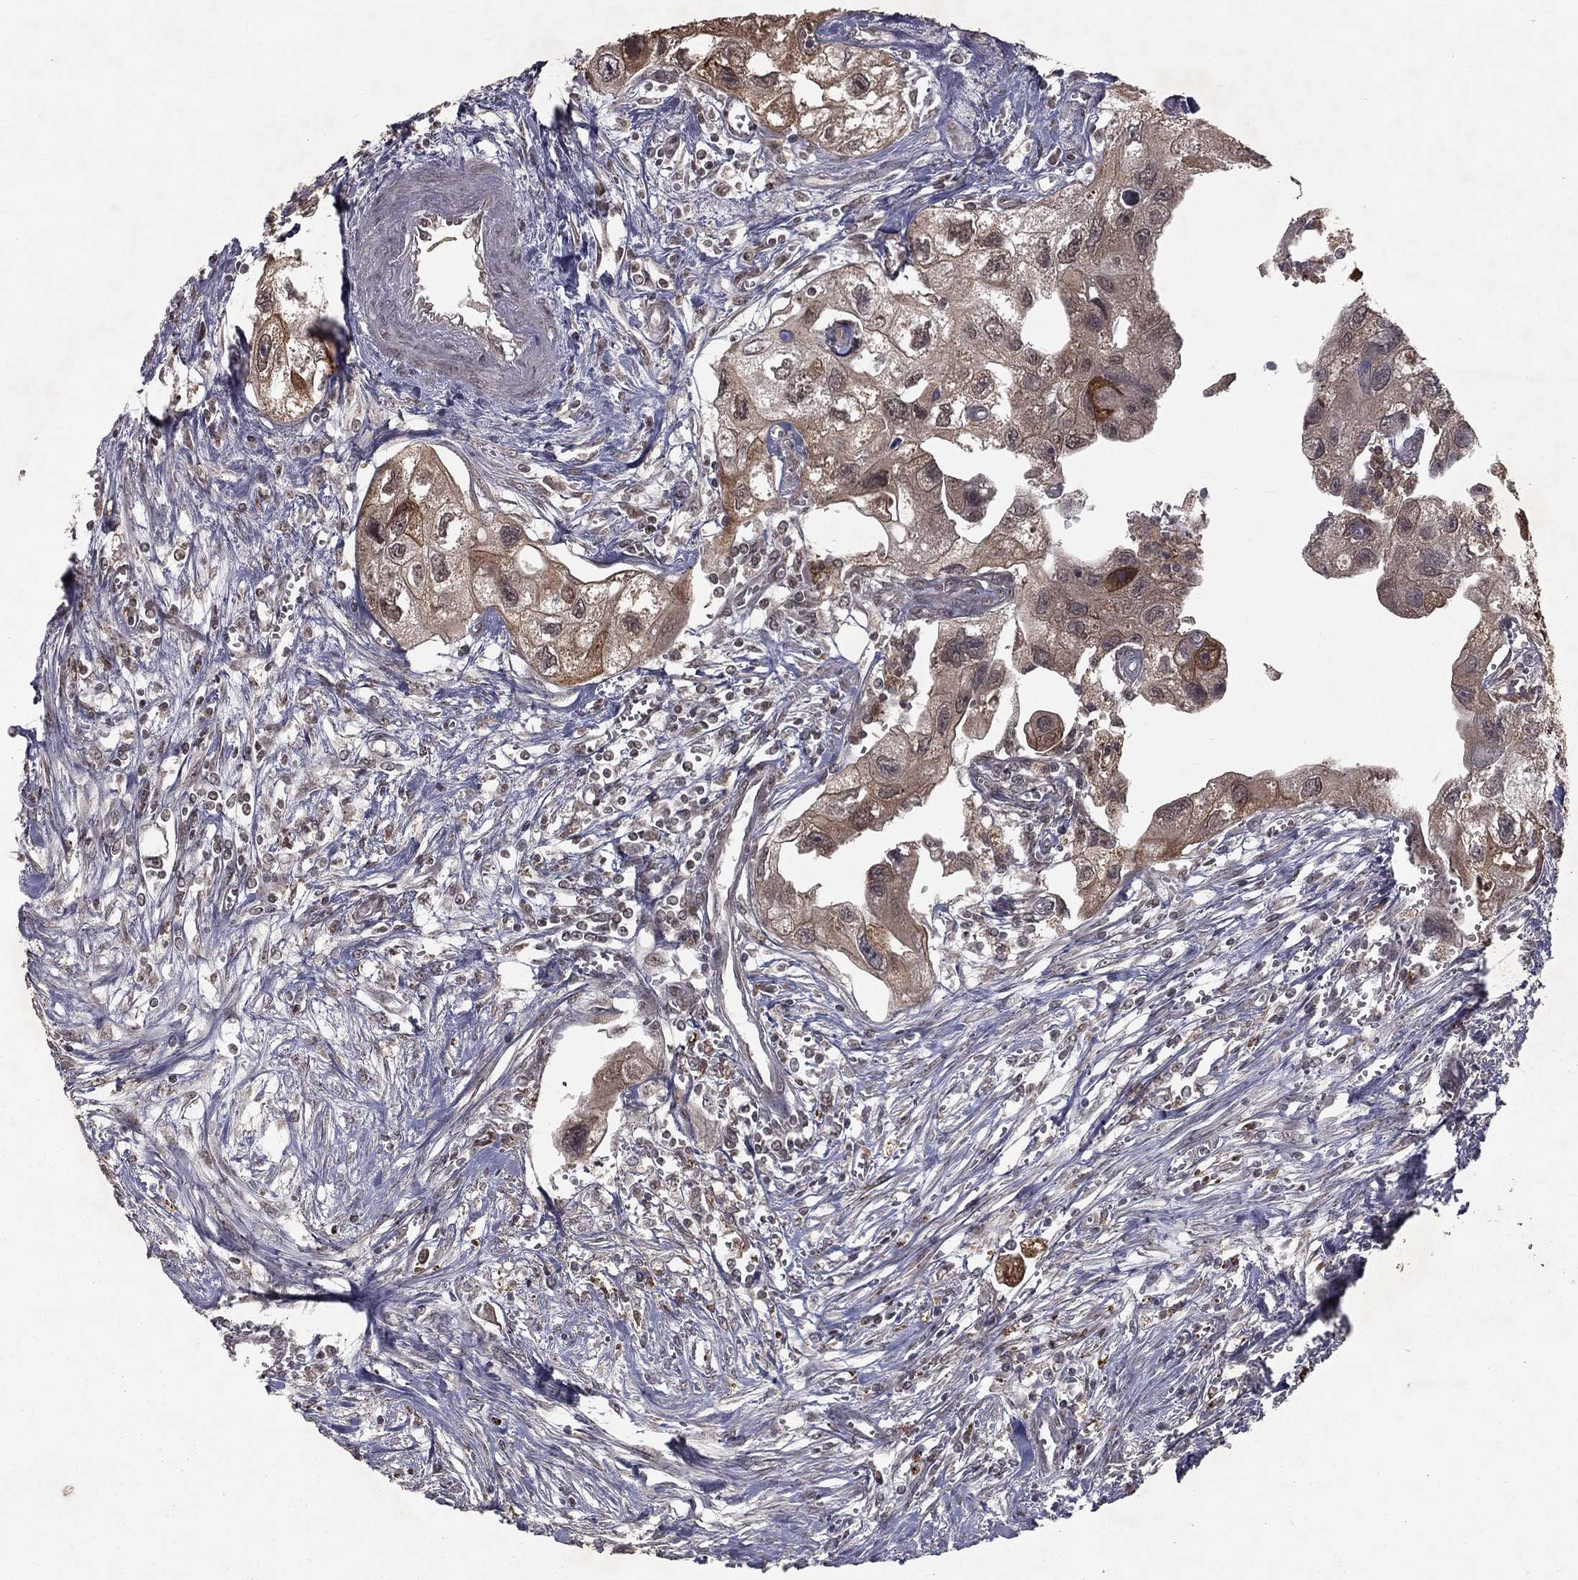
{"staining": {"intensity": "weak", "quantity": "25%-75%", "location": "cytoplasmic/membranous"}, "tissue": "urothelial cancer", "cell_type": "Tumor cells", "image_type": "cancer", "snomed": [{"axis": "morphology", "description": "Urothelial carcinoma, High grade"}, {"axis": "topography", "description": "Urinary bladder"}], "caption": "Immunohistochemical staining of high-grade urothelial carcinoma shows low levels of weak cytoplasmic/membranous protein expression in approximately 25%-75% of tumor cells.", "gene": "ZDHHC15", "patient": {"sex": "male", "age": 59}}